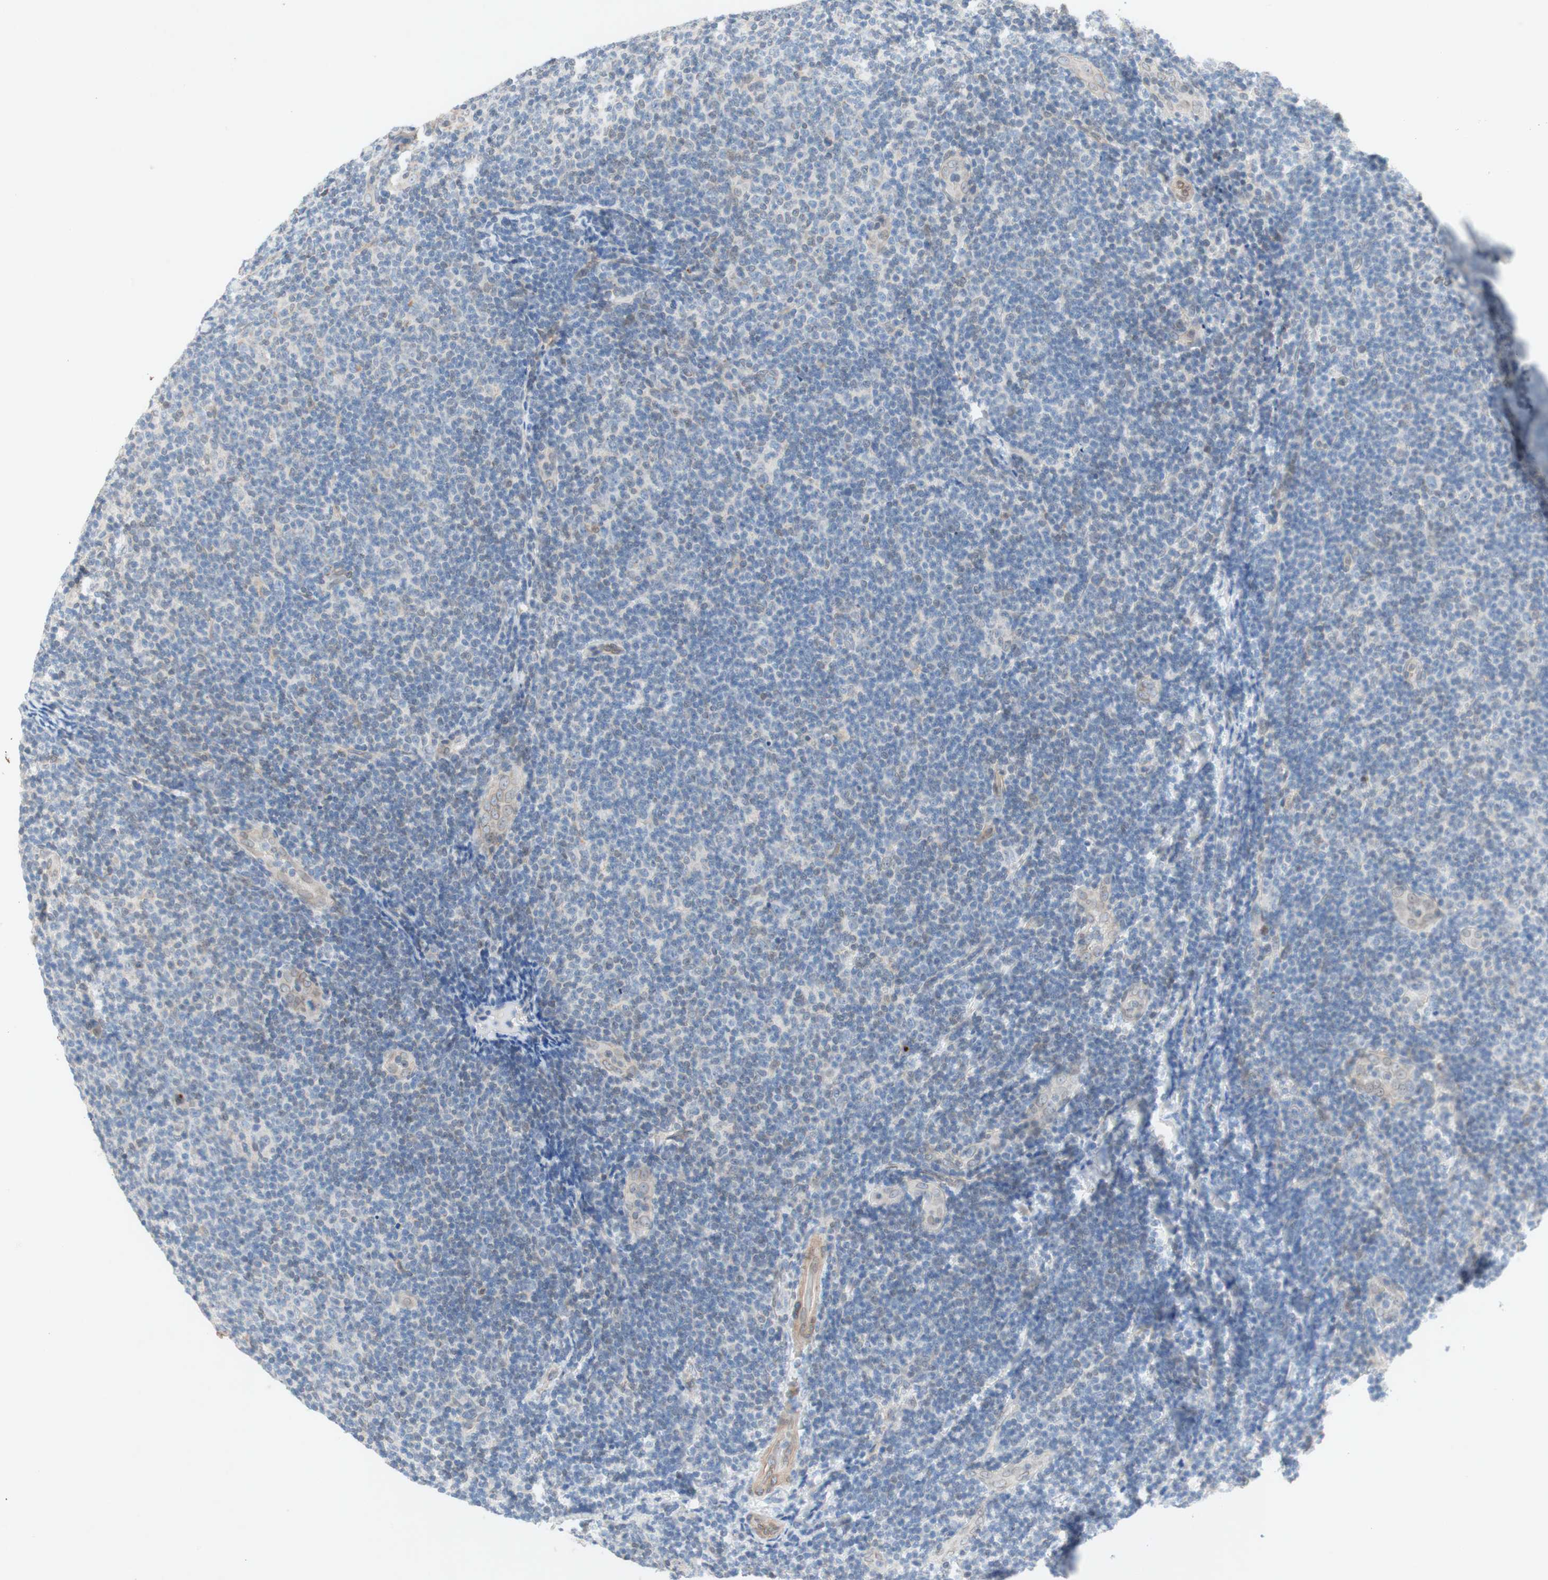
{"staining": {"intensity": "negative", "quantity": "none", "location": "none"}, "tissue": "lymphoma", "cell_type": "Tumor cells", "image_type": "cancer", "snomed": [{"axis": "morphology", "description": "Malignant lymphoma, non-Hodgkin's type, Low grade"}, {"axis": "topography", "description": "Lymph node"}], "caption": "Tumor cells show no significant protein positivity in lymphoma. (Immunohistochemistry (ihc), brightfield microscopy, high magnification).", "gene": "ARNT2", "patient": {"sex": "male", "age": 83}}